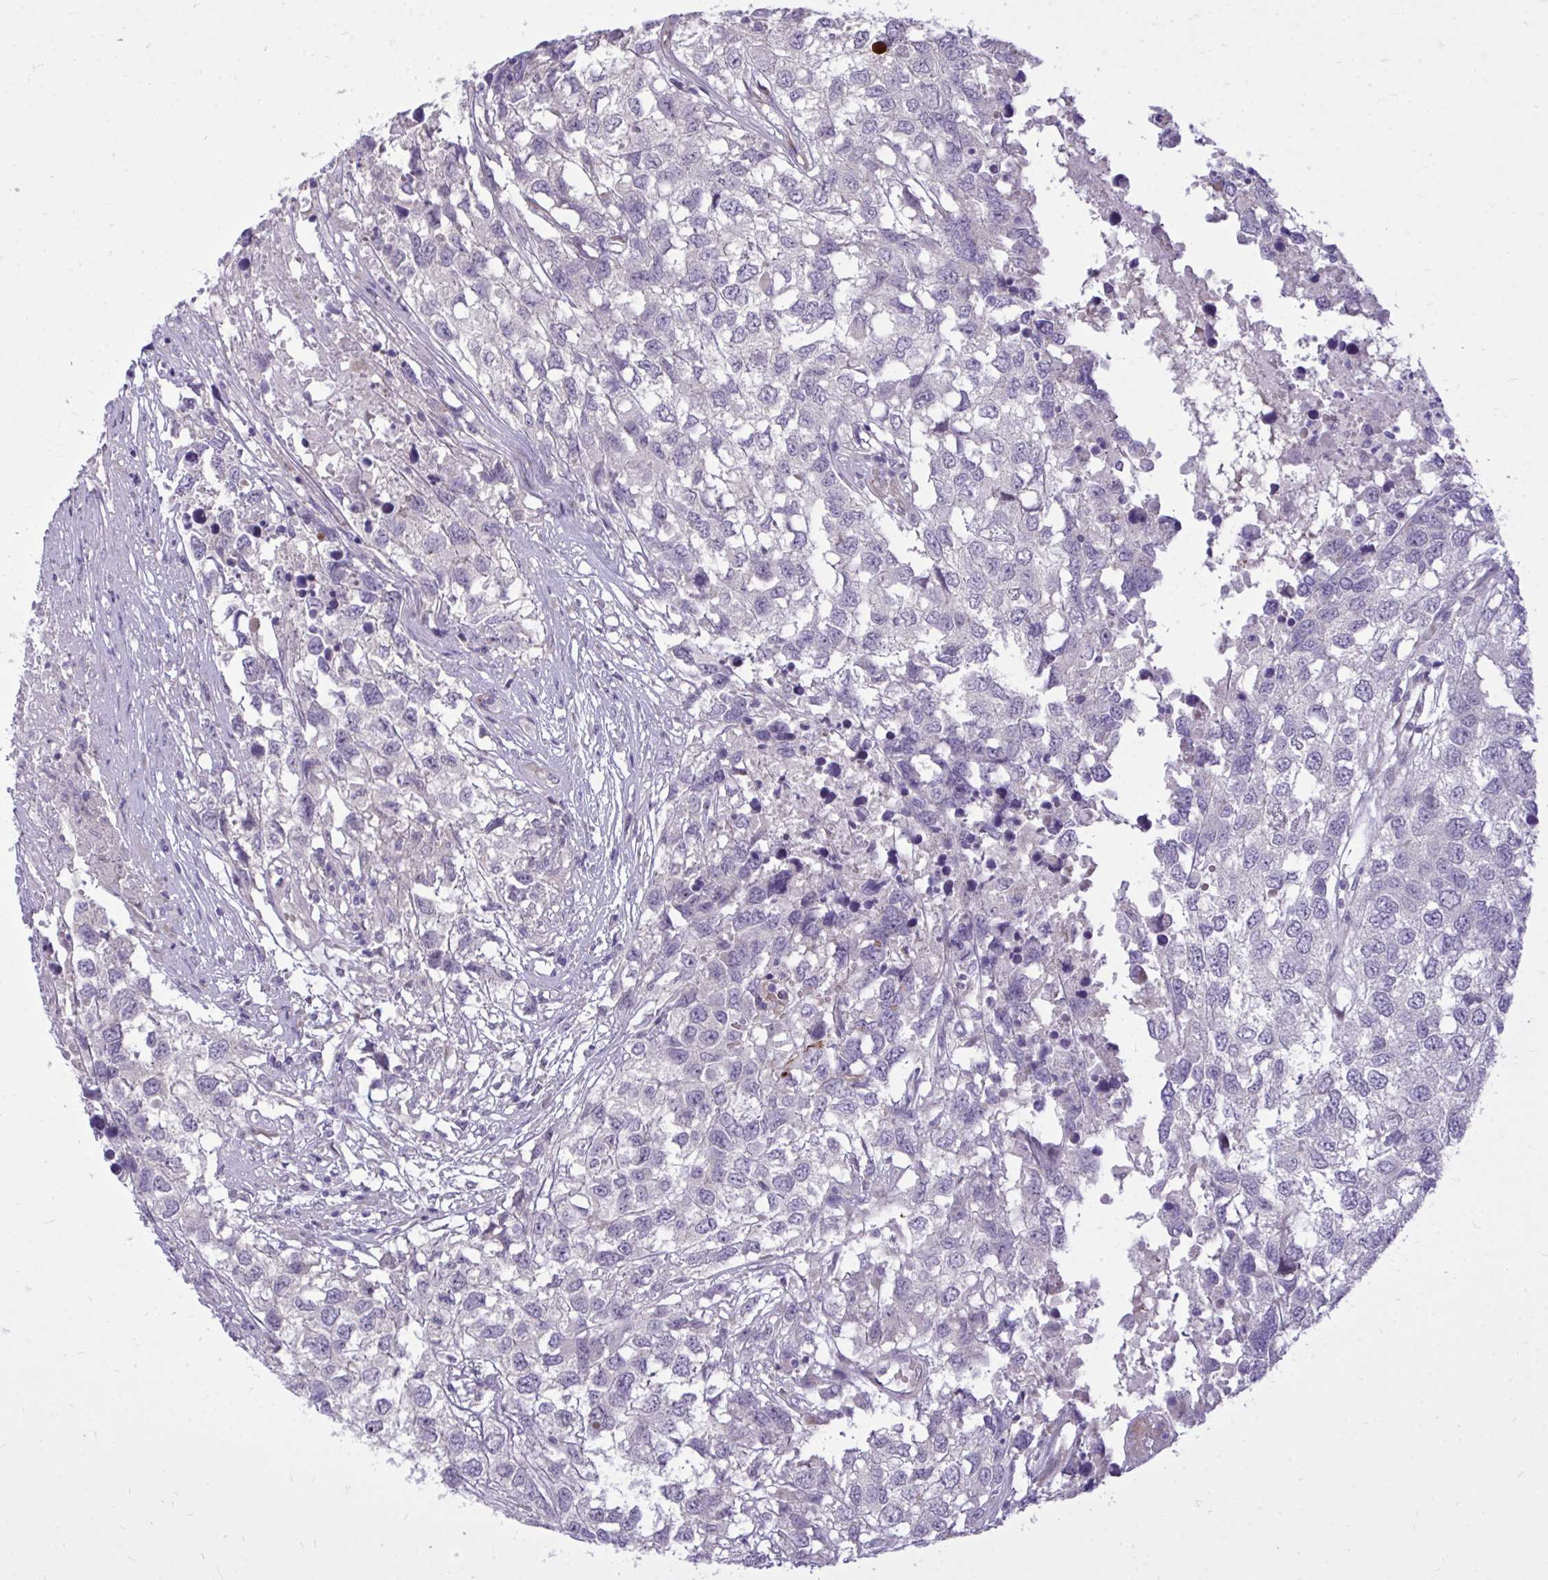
{"staining": {"intensity": "negative", "quantity": "none", "location": "none"}, "tissue": "testis cancer", "cell_type": "Tumor cells", "image_type": "cancer", "snomed": [{"axis": "morphology", "description": "Carcinoma, Embryonal, NOS"}, {"axis": "topography", "description": "Testis"}], "caption": "Immunohistochemistry image of neoplastic tissue: human testis embryonal carcinoma stained with DAB (3,3'-diaminobenzidine) shows no significant protein expression in tumor cells.", "gene": "HMBOX1", "patient": {"sex": "male", "age": 83}}